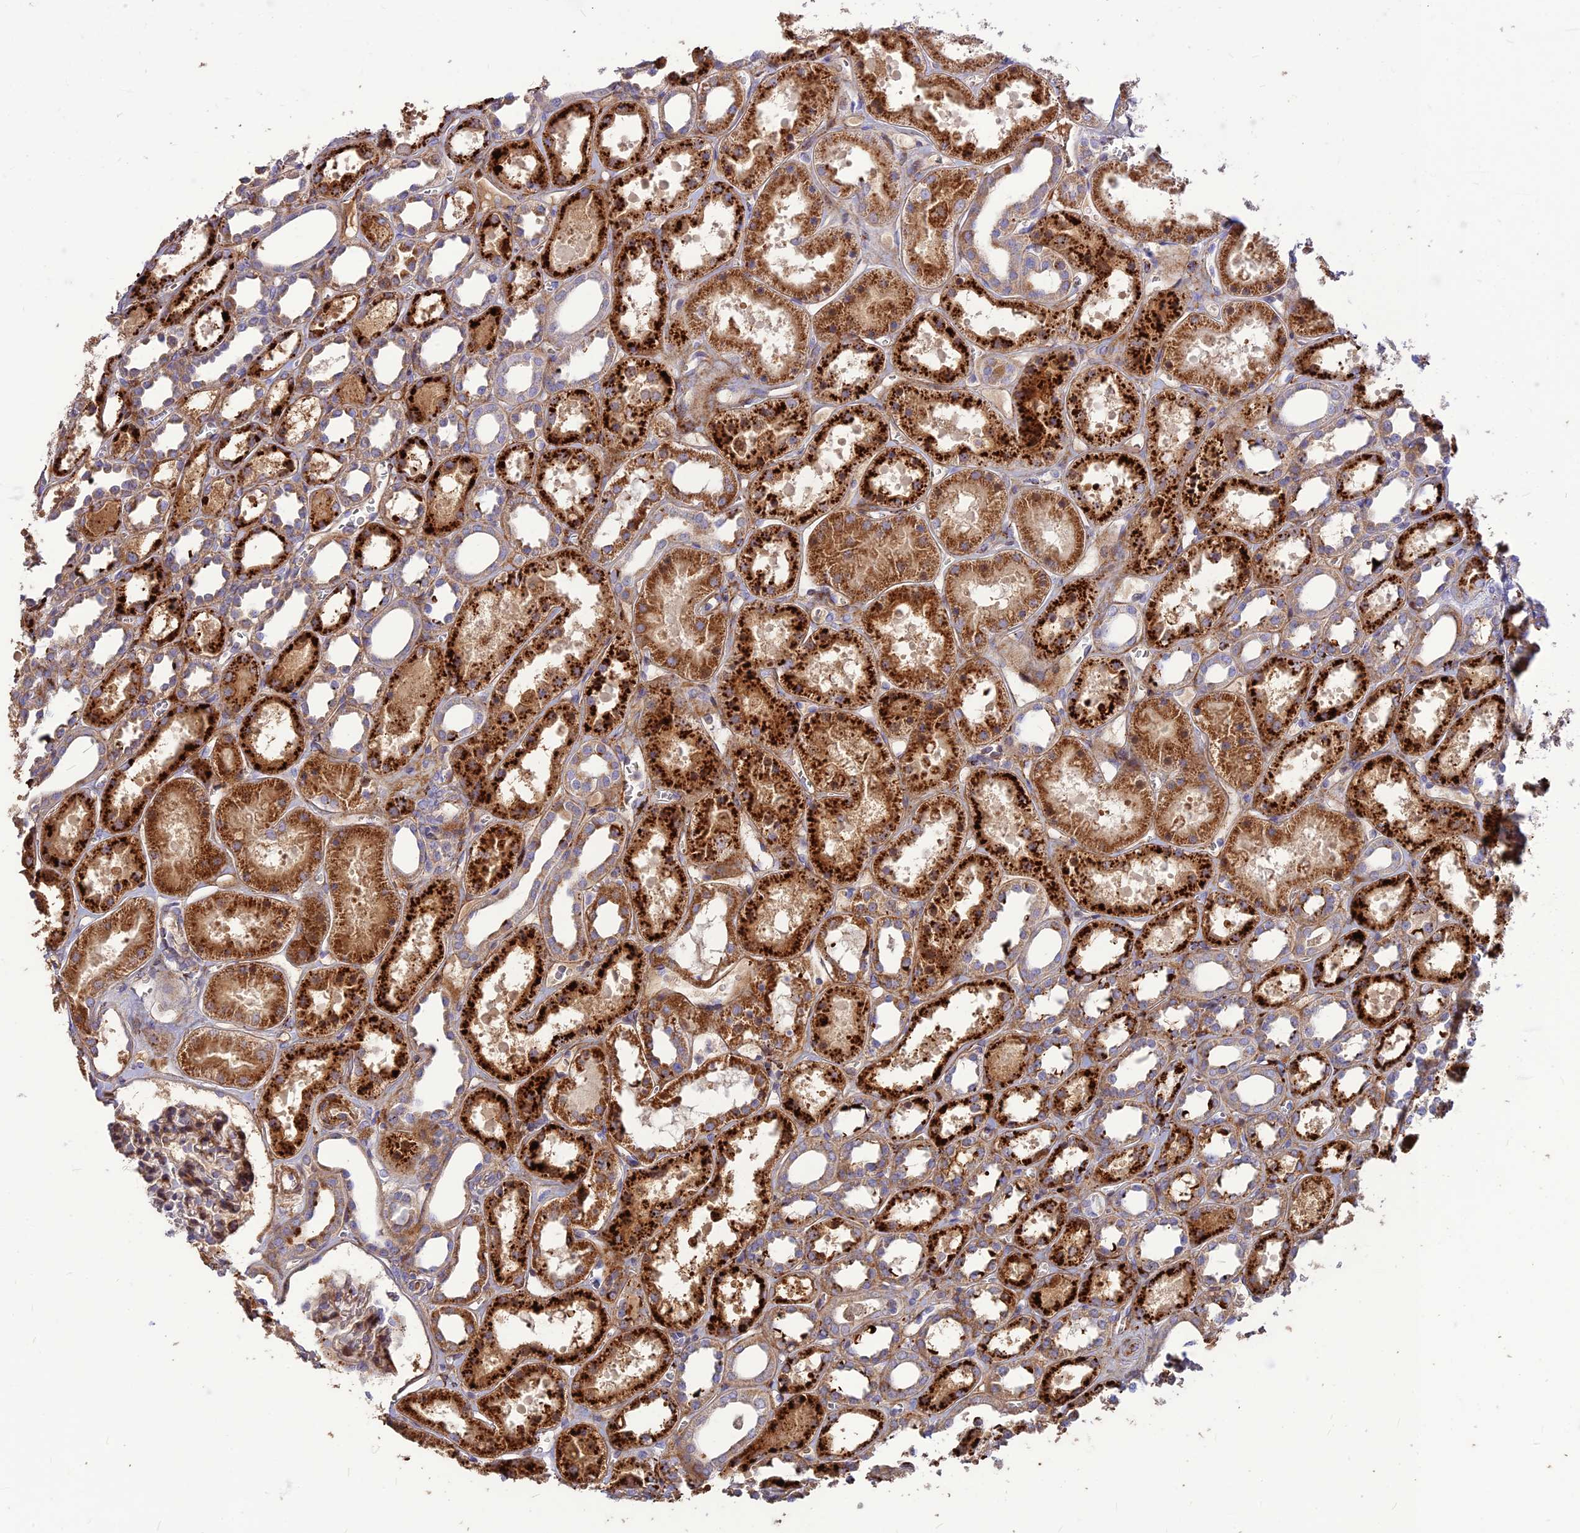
{"staining": {"intensity": "moderate", "quantity": "<25%", "location": "cytoplasmic/membranous"}, "tissue": "kidney", "cell_type": "Cells in glomeruli", "image_type": "normal", "snomed": [{"axis": "morphology", "description": "Normal tissue, NOS"}, {"axis": "topography", "description": "Kidney"}], "caption": "IHC (DAB) staining of normal human kidney exhibits moderate cytoplasmic/membranous protein staining in about <25% of cells in glomeruli. Using DAB (brown) and hematoxylin (blue) stains, captured at high magnification using brightfield microscopy.", "gene": "RIMOC1", "patient": {"sex": "female", "age": 41}}